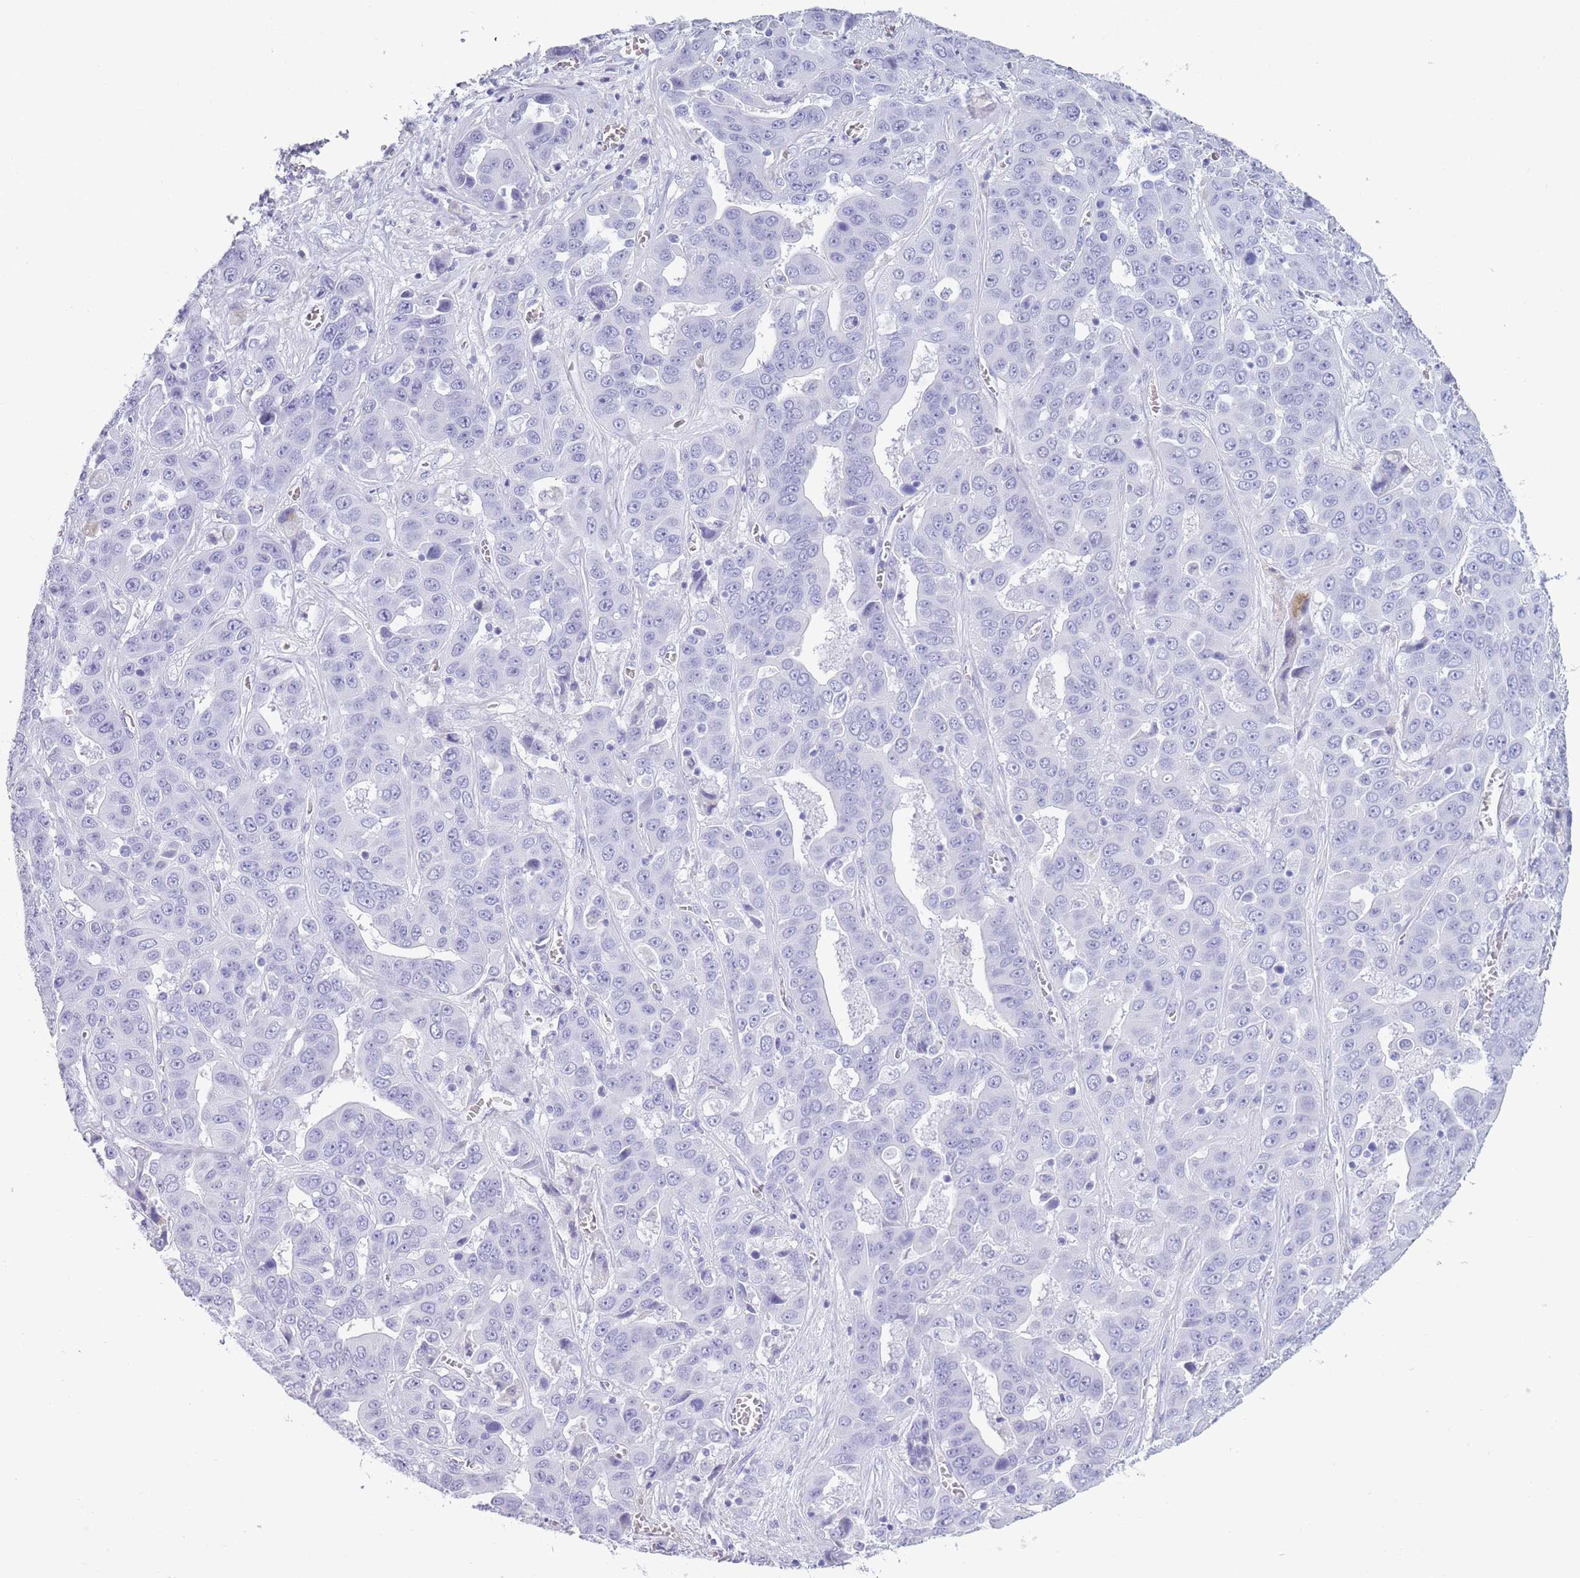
{"staining": {"intensity": "negative", "quantity": "none", "location": "none"}, "tissue": "liver cancer", "cell_type": "Tumor cells", "image_type": "cancer", "snomed": [{"axis": "morphology", "description": "Cholangiocarcinoma"}, {"axis": "topography", "description": "Liver"}], "caption": "Tumor cells are negative for protein expression in human liver cancer (cholangiocarcinoma).", "gene": "TNFSF11", "patient": {"sex": "female", "age": 52}}